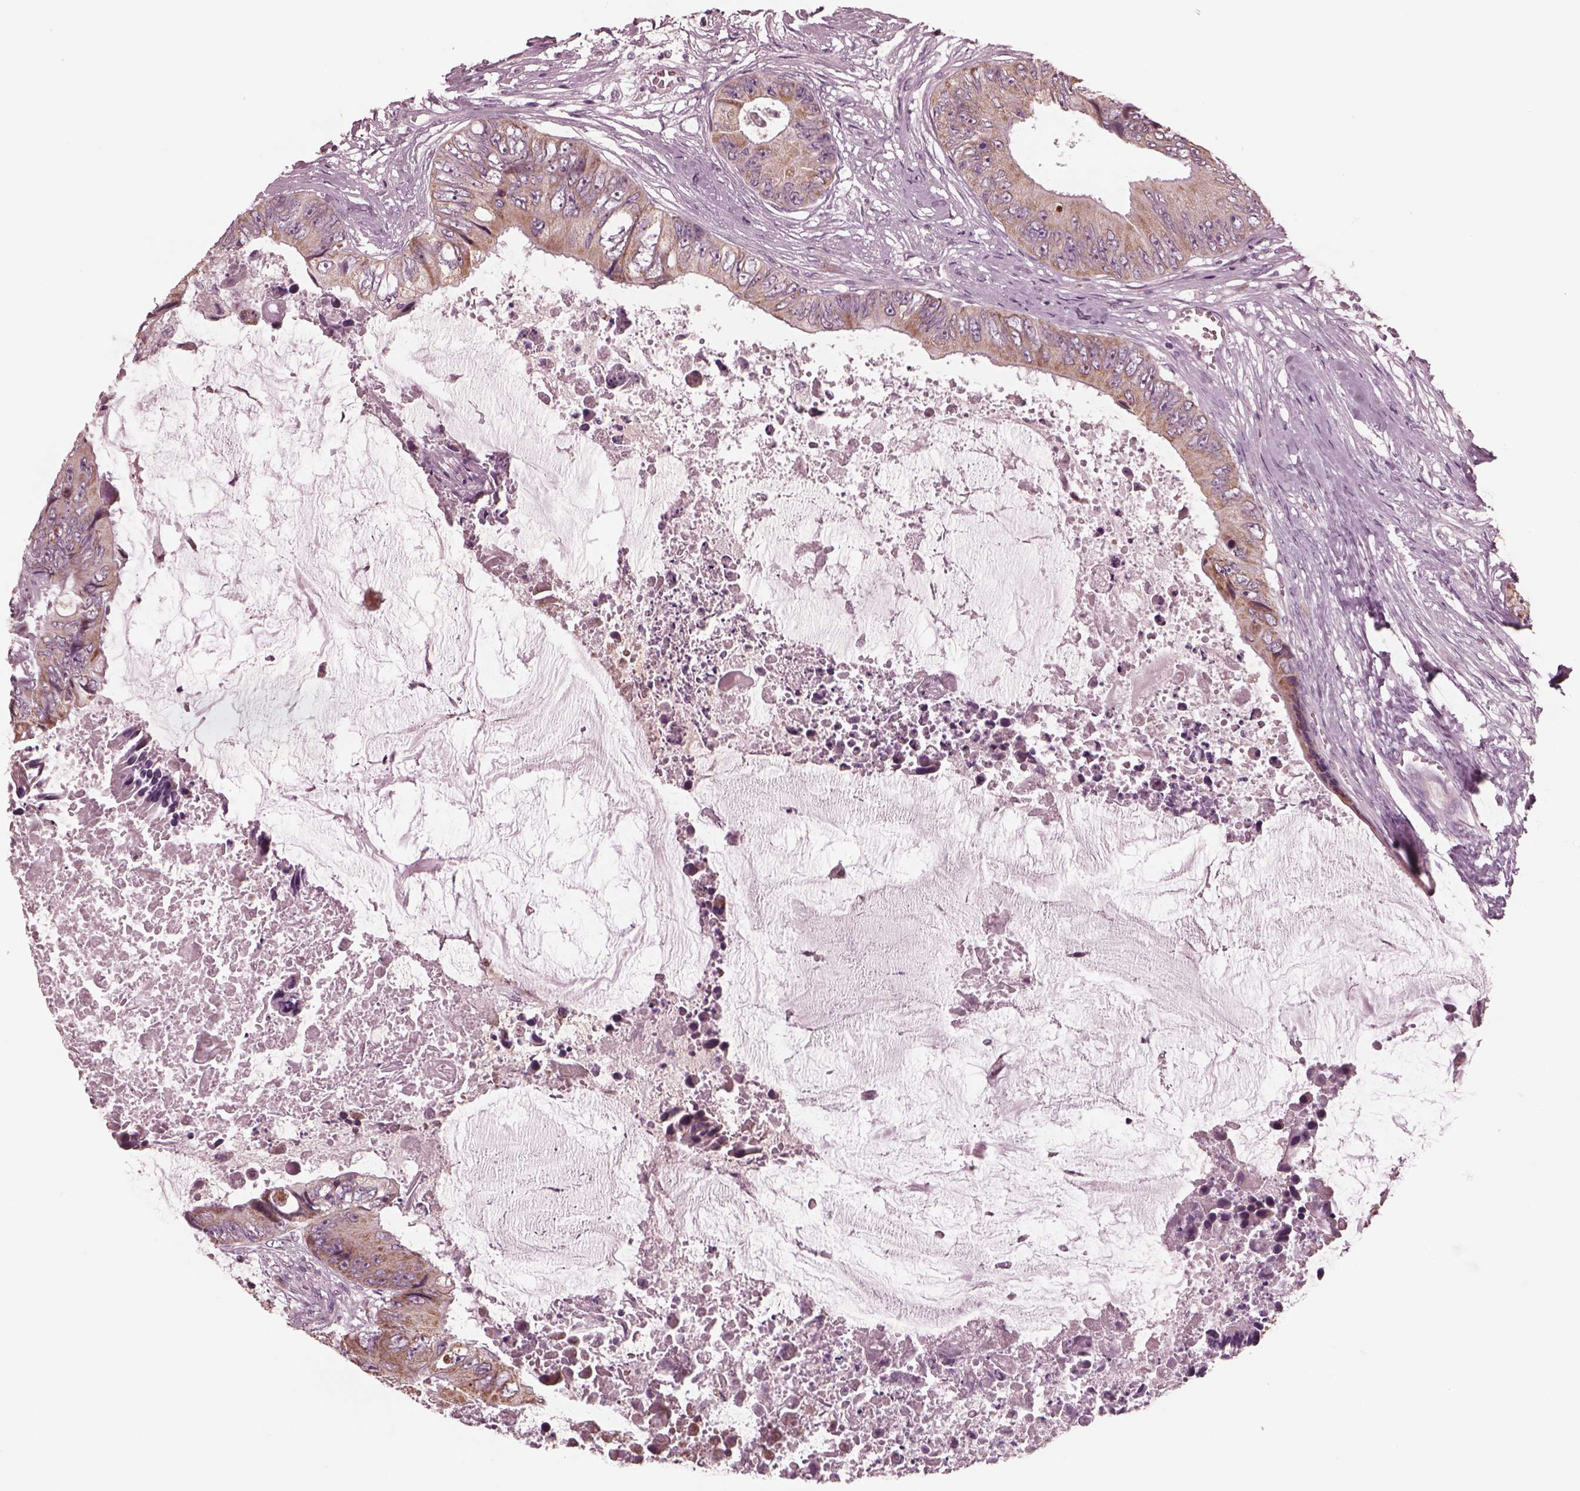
{"staining": {"intensity": "moderate", "quantity": "<25%", "location": "cytoplasmic/membranous"}, "tissue": "colorectal cancer", "cell_type": "Tumor cells", "image_type": "cancer", "snomed": [{"axis": "morphology", "description": "Adenocarcinoma, NOS"}, {"axis": "topography", "description": "Rectum"}], "caption": "Human adenocarcinoma (colorectal) stained with a protein marker displays moderate staining in tumor cells.", "gene": "CELSR3", "patient": {"sex": "male", "age": 63}}